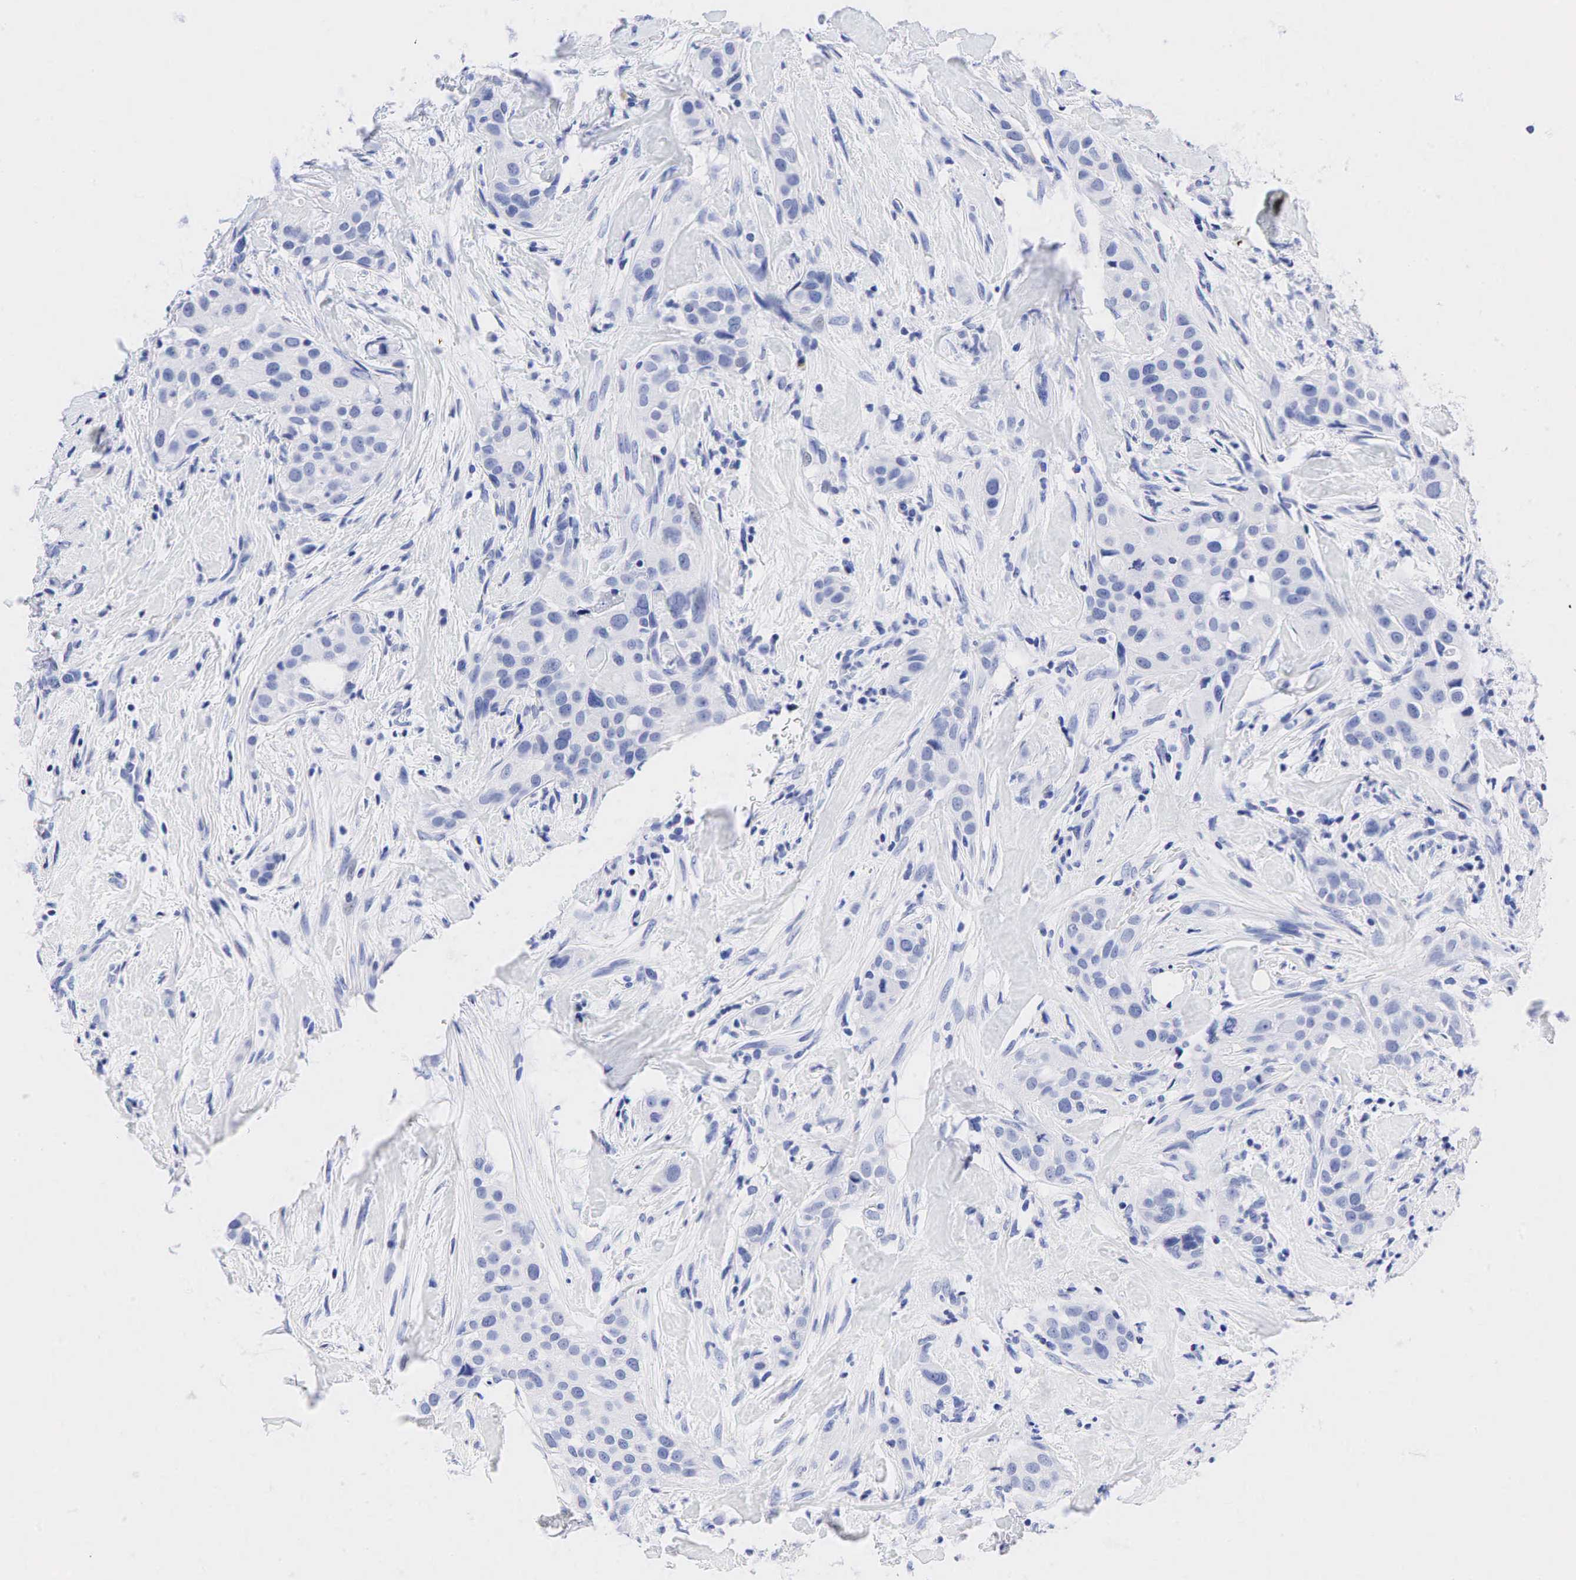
{"staining": {"intensity": "negative", "quantity": "none", "location": "none"}, "tissue": "breast cancer", "cell_type": "Tumor cells", "image_type": "cancer", "snomed": [{"axis": "morphology", "description": "Duct carcinoma"}, {"axis": "topography", "description": "Breast"}], "caption": "Immunohistochemical staining of human breast cancer reveals no significant positivity in tumor cells. The staining is performed using DAB brown chromogen with nuclei counter-stained in using hematoxylin.", "gene": "NKX2-1", "patient": {"sex": "female", "age": 45}}